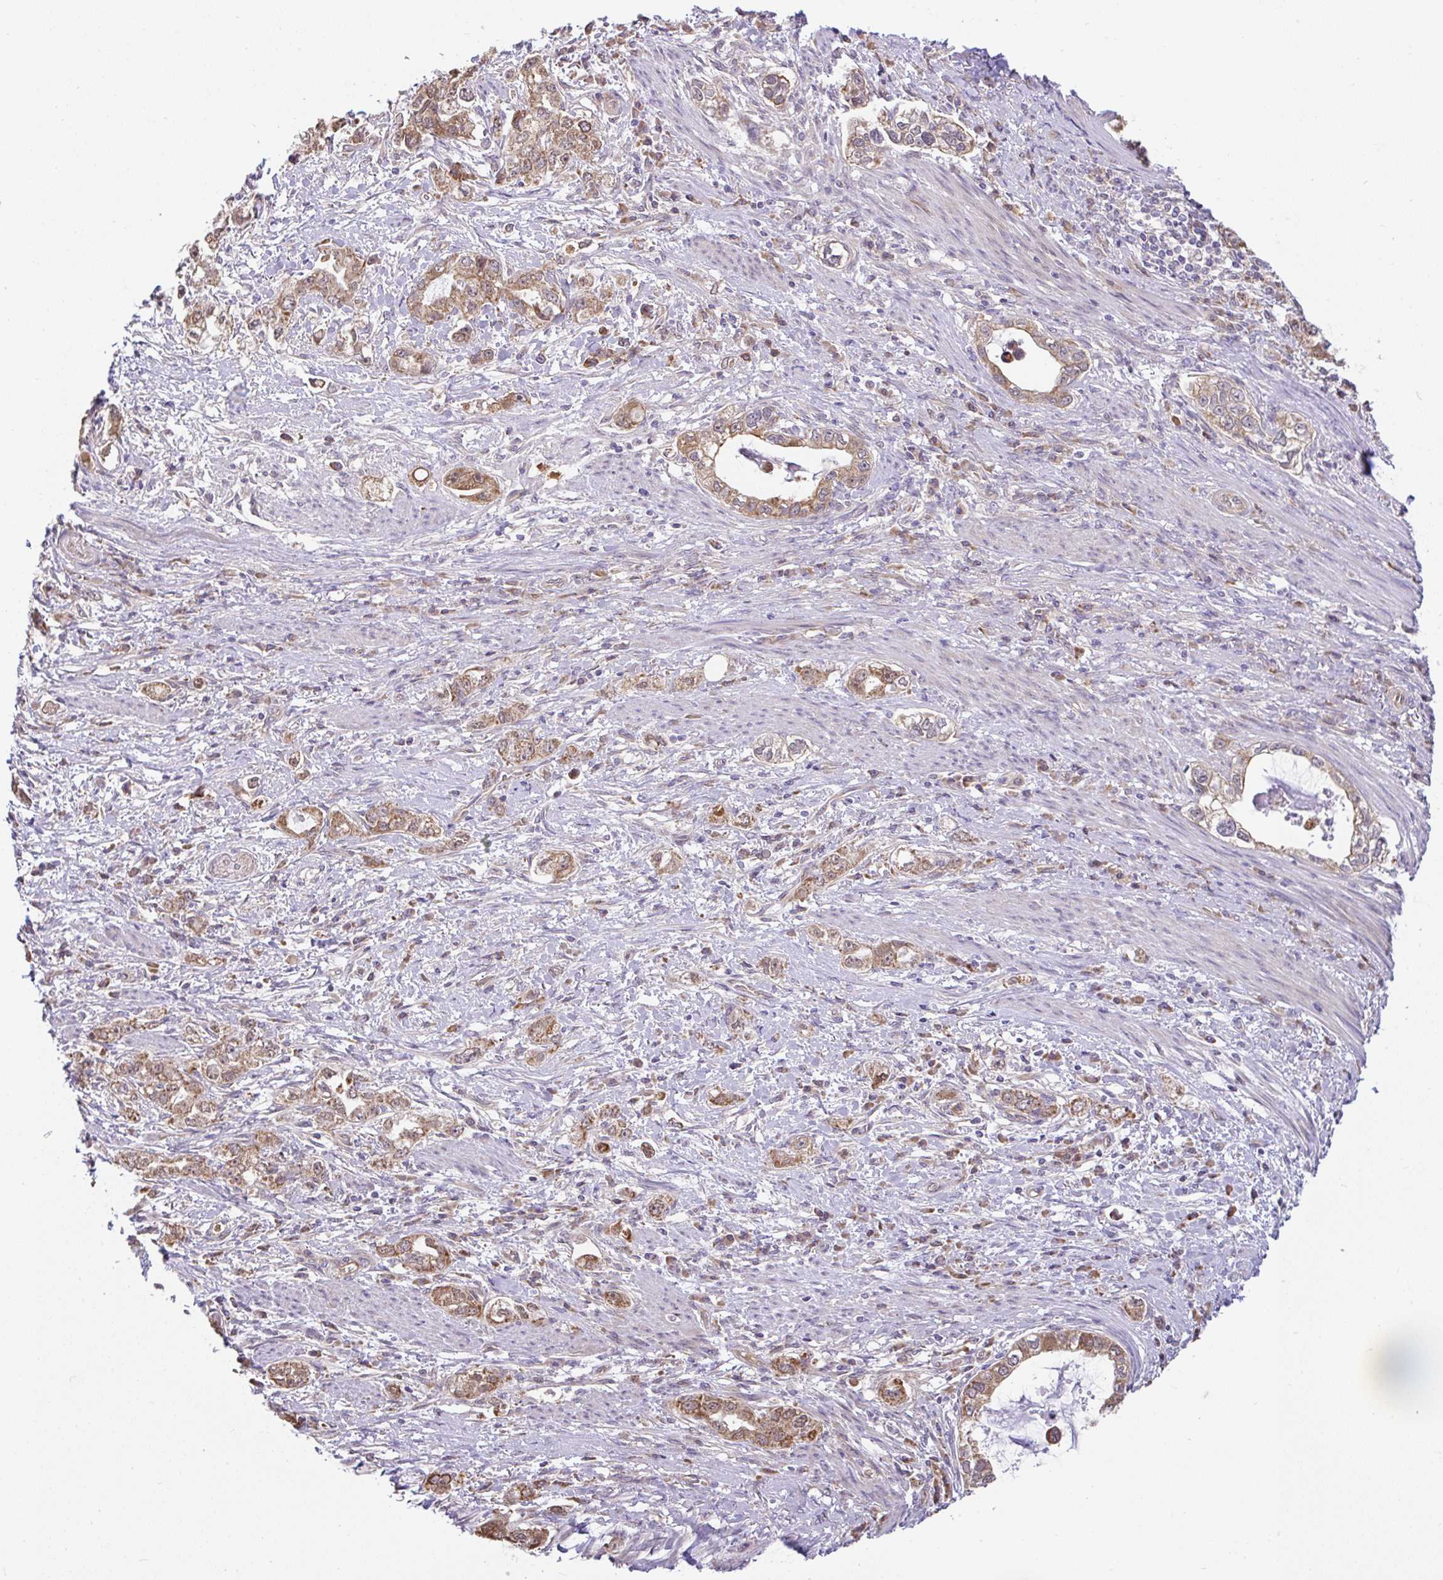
{"staining": {"intensity": "moderate", "quantity": ">75%", "location": "cytoplasmic/membranous"}, "tissue": "stomach cancer", "cell_type": "Tumor cells", "image_type": "cancer", "snomed": [{"axis": "morphology", "description": "Adenocarcinoma, NOS"}, {"axis": "topography", "description": "Stomach, lower"}], "caption": "Moderate cytoplasmic/membranous staining for a protein is present in about >75% of tumor cells of adenocarcinoma (stomach) using immunohistochemistry.", "gene": "DLEU7", "patient": {"sex": "female", "age": 93}}